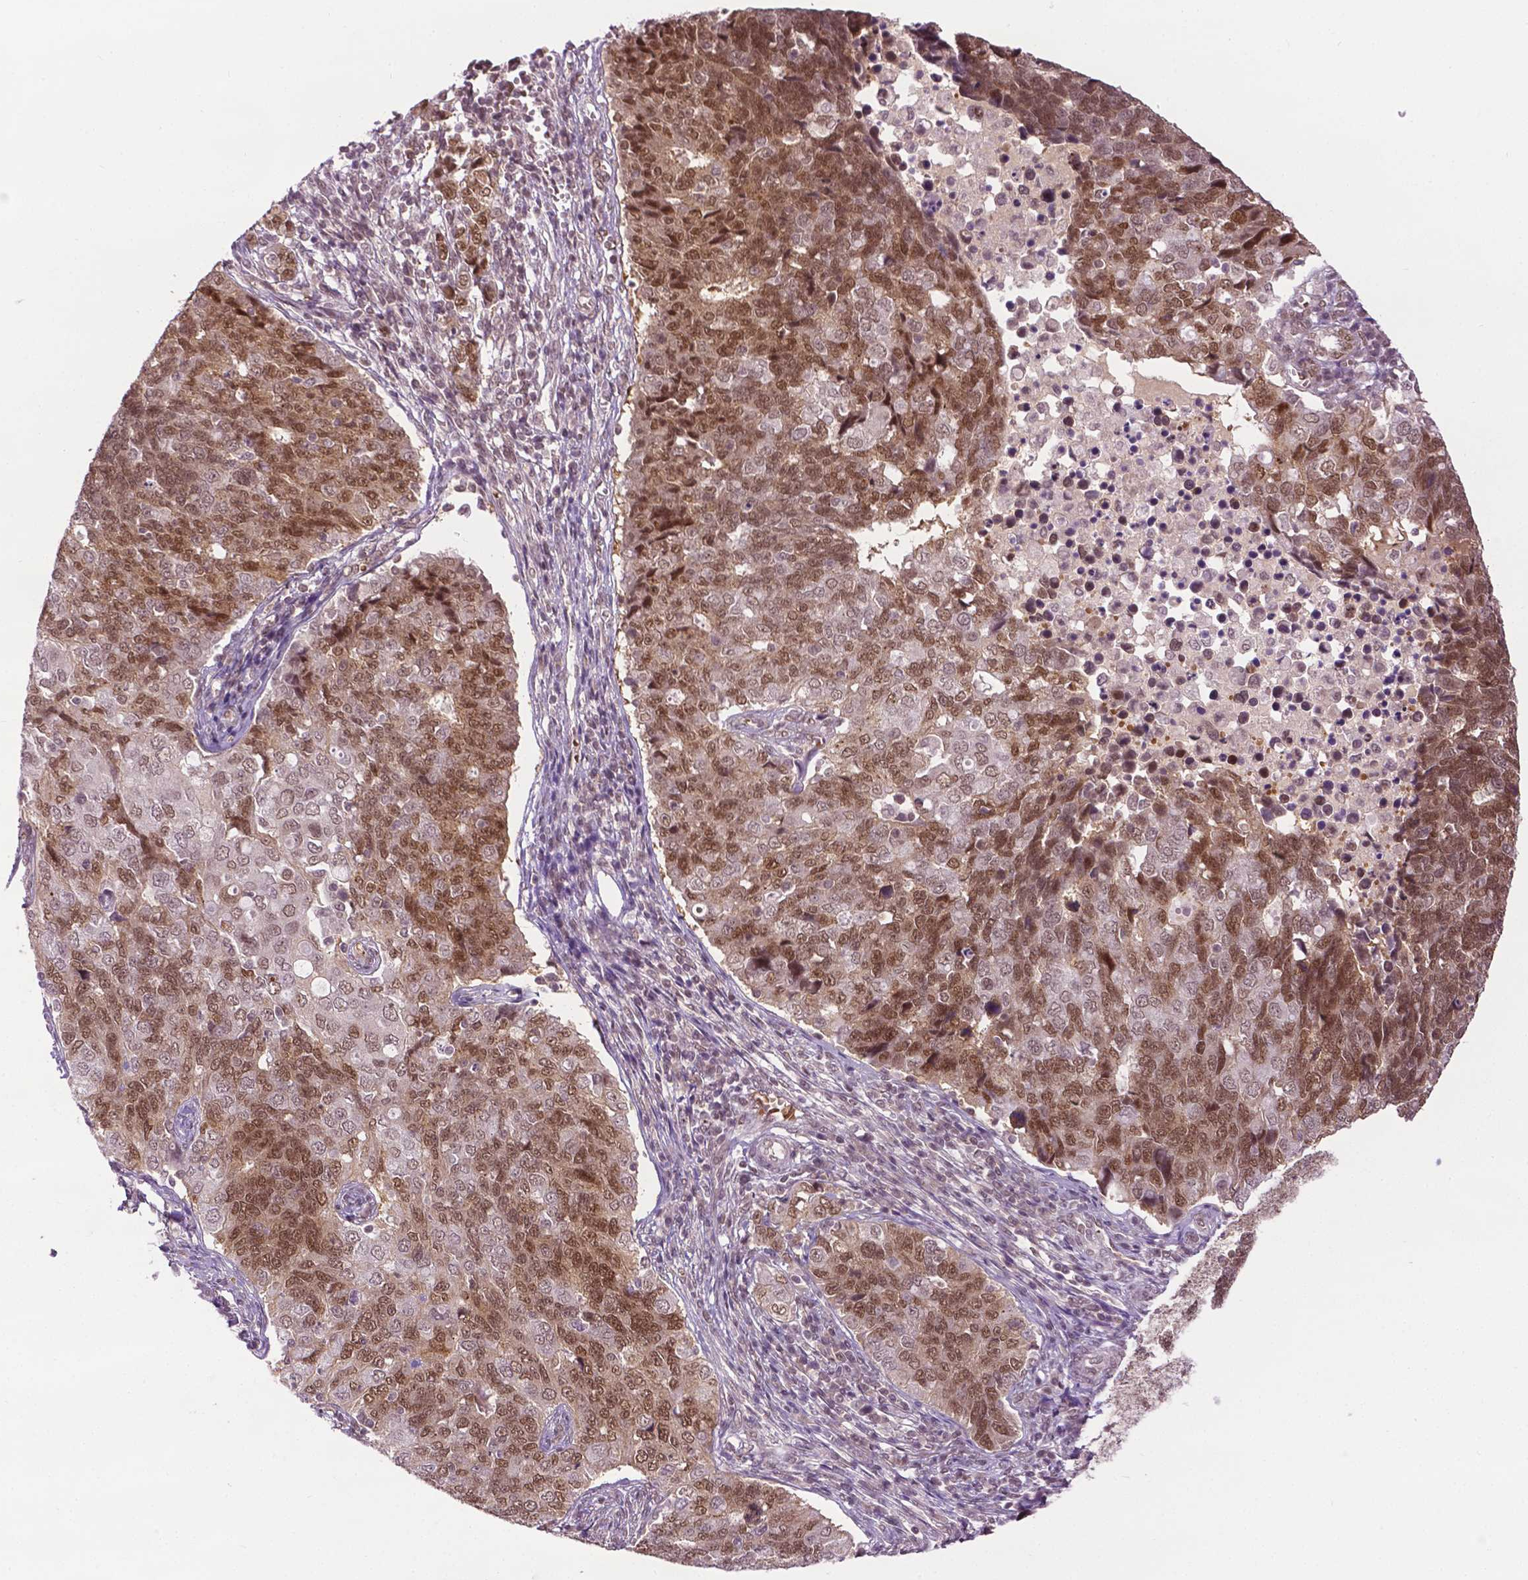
{"staining": {"intensity": "moderate", "quantity": ">75%", "location": "nuclear"}, "tissue": "endometrial cancer", "cell_type": "Tumor cells", "image_type": "cancer", "snomed": [{"axis": "morphology", "description": "Adenocarcinoma, NOS"}, {"axis": "topography", "description": "Endometrium"}], "caption": "IHC photomicrograph of human endometrial cancer stained for a protein (brown), which demonstrates medium levels of moderate nuclear expression in approximately >75% of tumor cells.", "gene": "UBQLN4", "patient": {"sex": "female", "age": 43}}